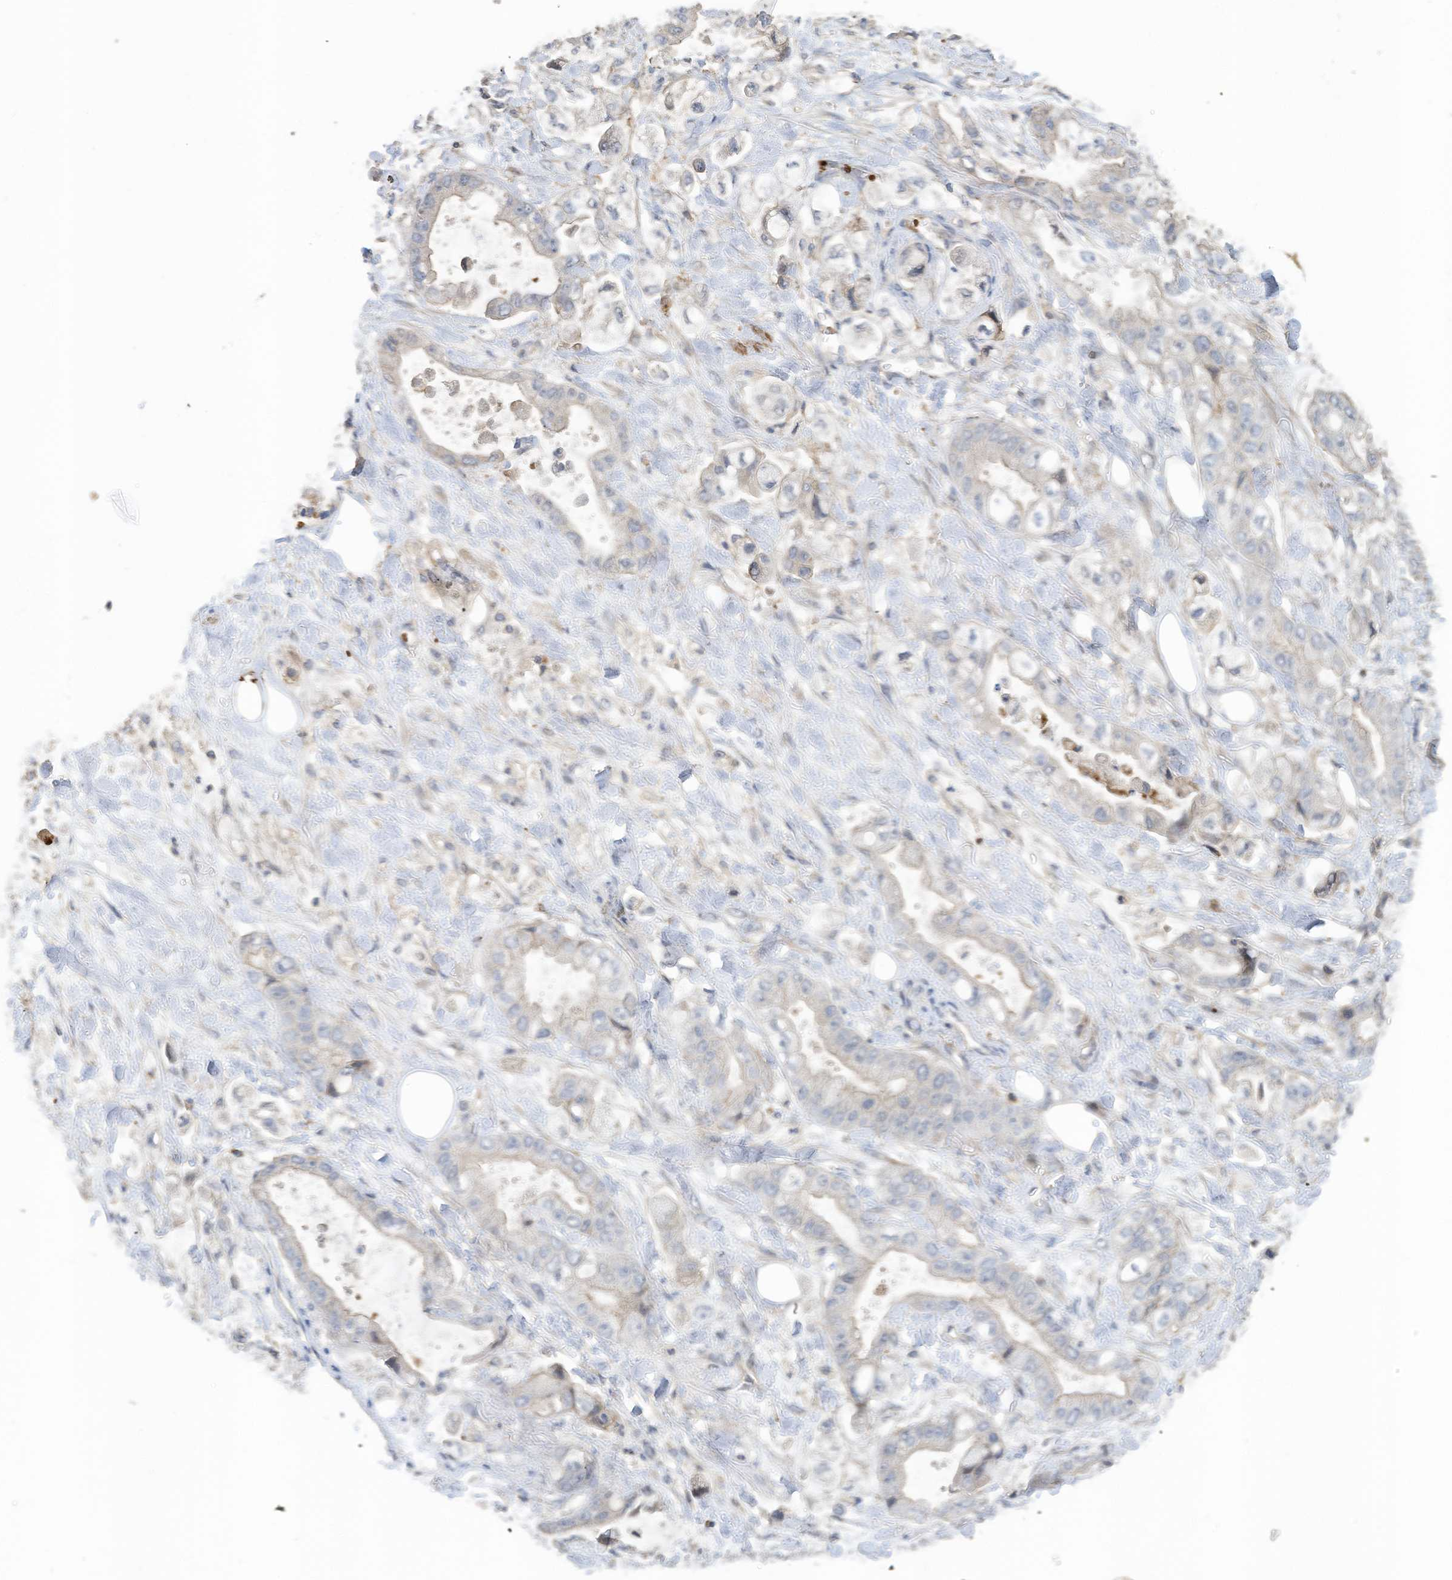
{"staining": {"intensity": "negative", "quantity": "none", "location": "none"}, "tissue": "stomach cancer", "cell_type": "Tumor cells", "image_type": "cancer", "snomed": [{"axis": "morphology", "description": "Adenocarcinoma, NOS"}, {"axis": "topography", "description": "Stomach"}], "caption": "Tumor cells are negative for brown protein staining in adenocarcinoma (stomach).", "gene": "SLFN14", "patient": {"sex": "male", "age": 62}}